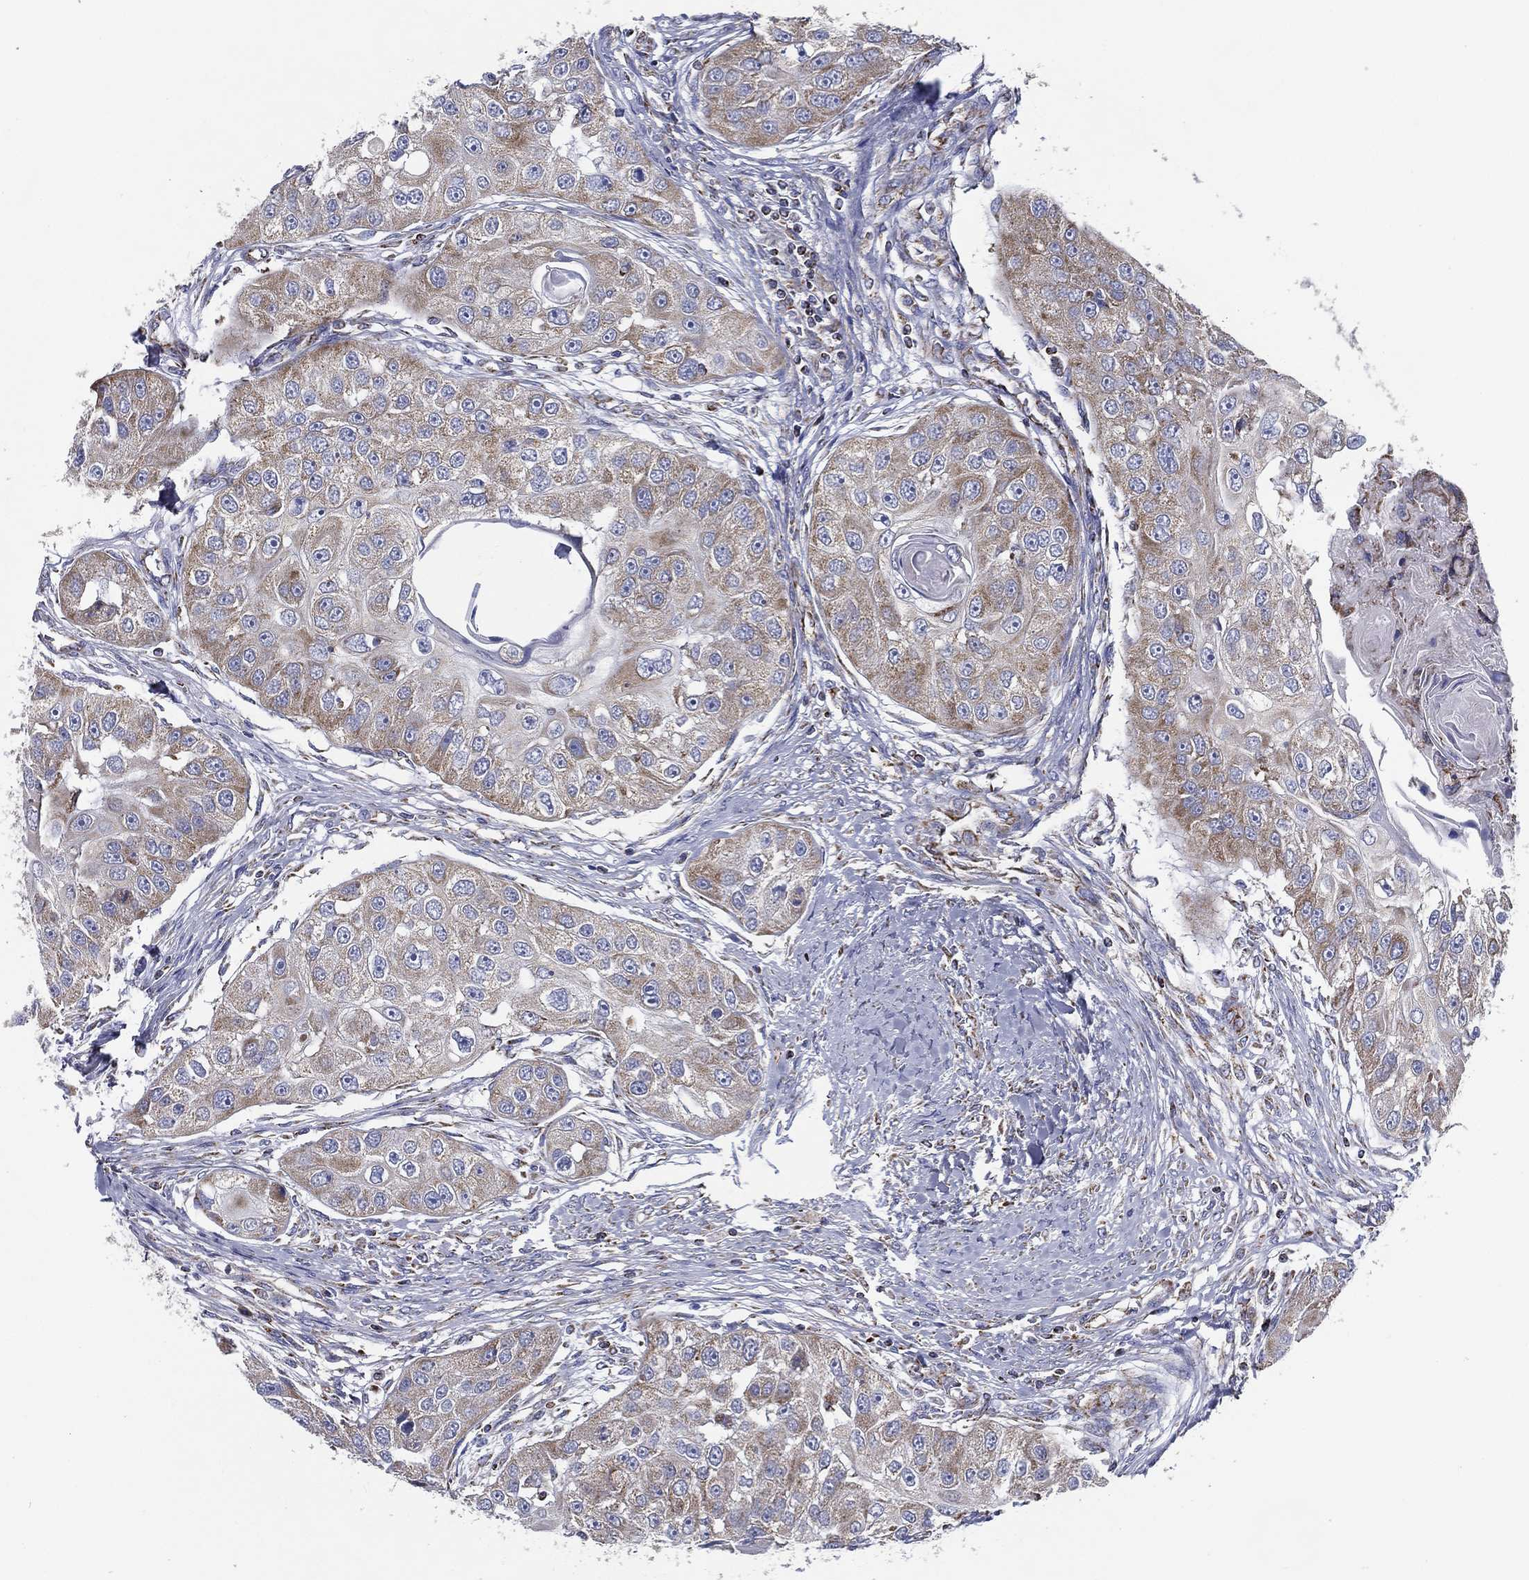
{"staining": {"intensity": "weak", "quantity": ">75%", "location": "cytoplasmic/membranous"}, "tissue": "head and neck cancer", "cell_type": "Tumor cells", "image_type": "cancer", "snomed": [{"axis": "morphology", "description": "Normal tissue, NOS"}, {"axis": "morphology", "description": "Squamous cell carcinoma, NOS"}, {"axis": "topography", "description": "Skeletal muscle"}, {"axis": "topography", "description": "Head-Neck"}], "caption": "The histopathology image displays immunohistochemical staining of head and neck cancer (squamous cell carcinoma). There is weak cytoplasmic/membranous staining is appreciated in approximately >75% of tumor cells. The staining was performed using DAB (3,3'-diaminobenzidine) to visualize the protein expression in brown, while the nuclei were stained in blue with hematoxylin (Magnification: 20x).", "gene": "SFXN1", "patient": {"sex": "male", "age": 51}}